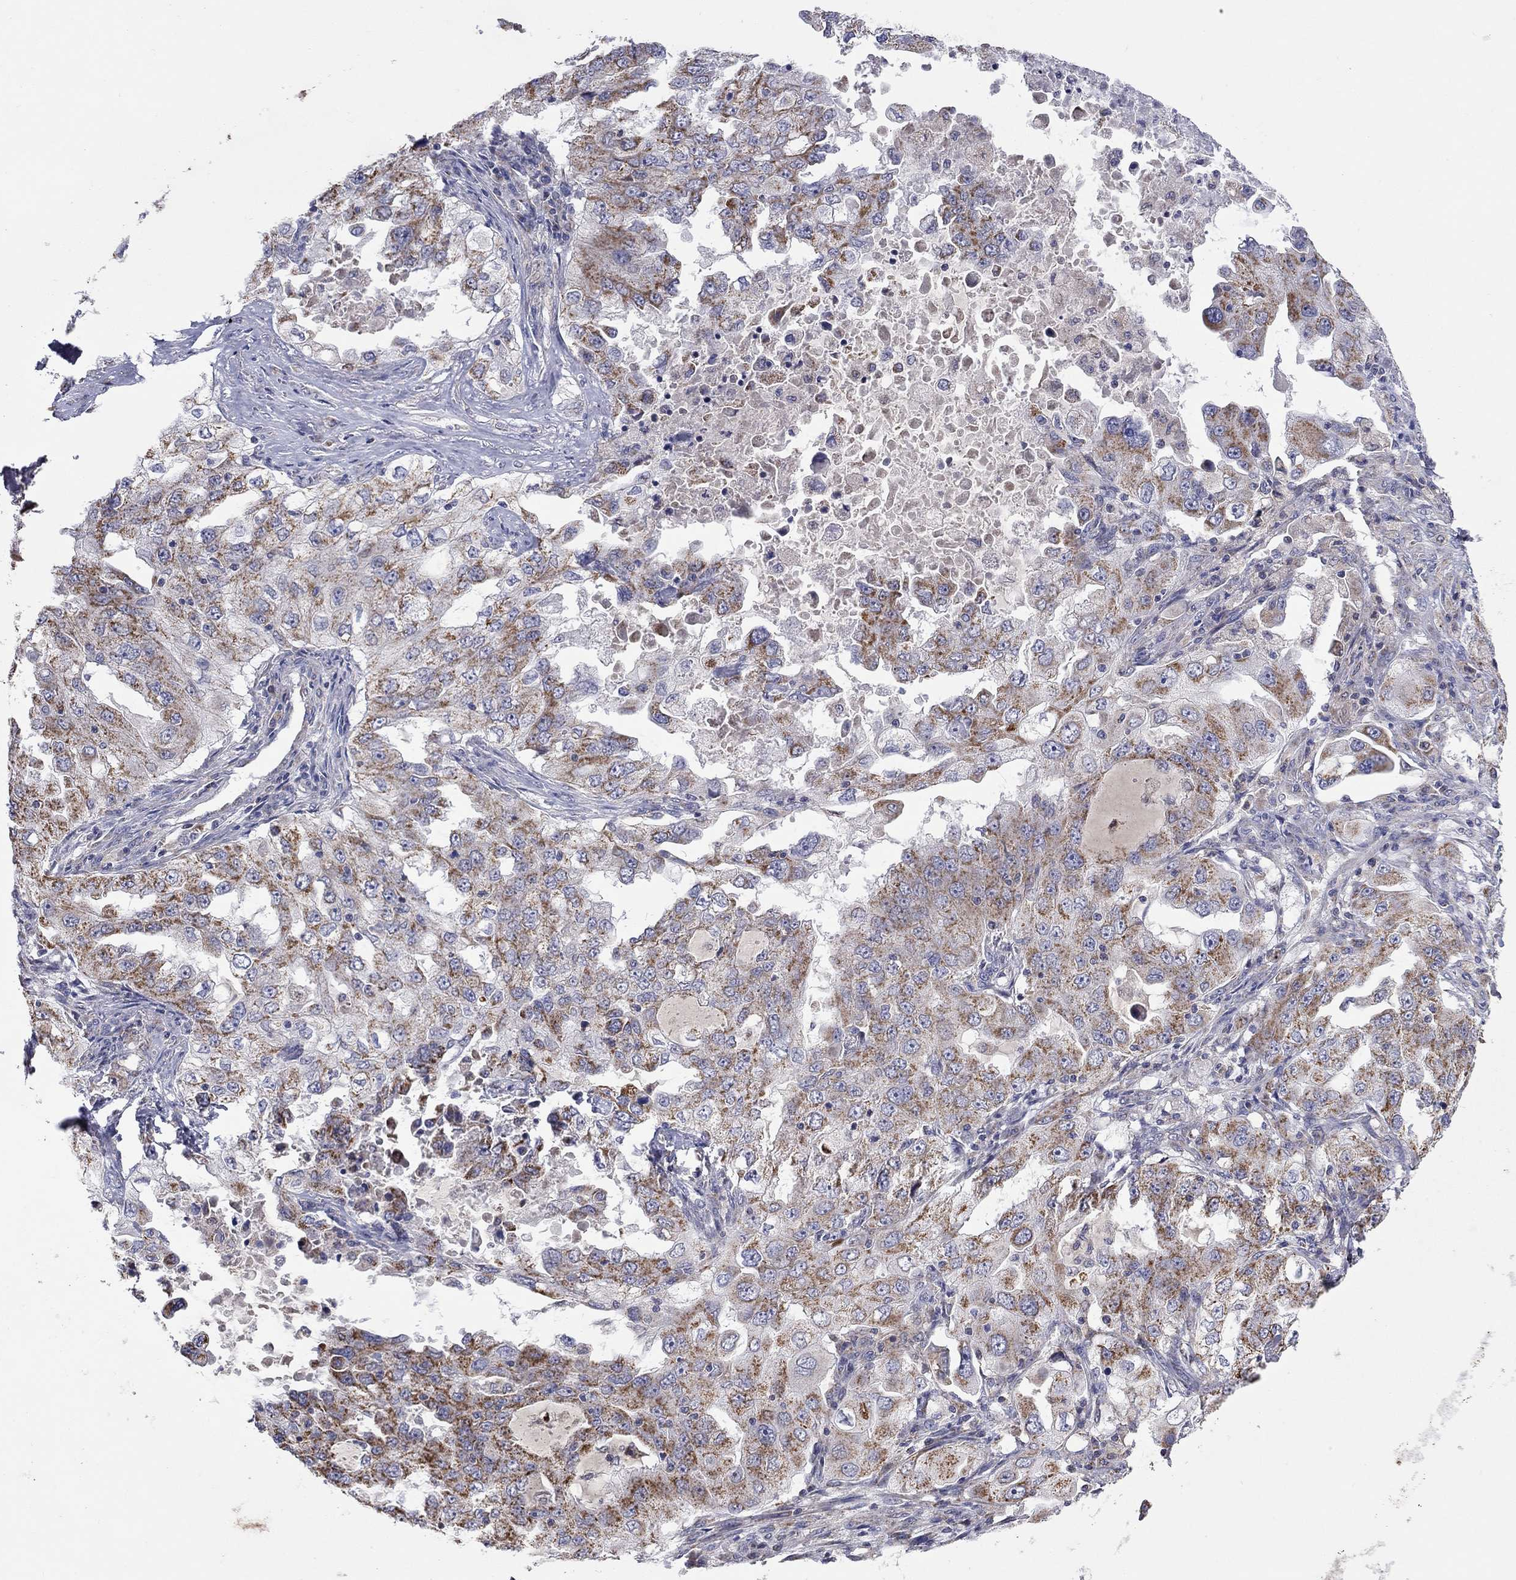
{"staining": {"intensity": "moderate", "quantity": "25%-75%", "location": "cytoplasmic/membranous"}, "tissue": "lung cancer", "cell_type": "Tumor cells", "image_type": "cancer", "snomed": [{"axis": "morphology", "description": "Adenocarcinoma, NOS"}, {"axis": "topography", "description": "Lung"}], "caption": "Immunohistochemical staining of human adenocarcinoma (lung) displays moderate cytoplasmic/membranous protein positivity in approximately 25%-75% of tumor cells.", "gene": "HPS5", "patient": {"sex": "female", "age": 61}}